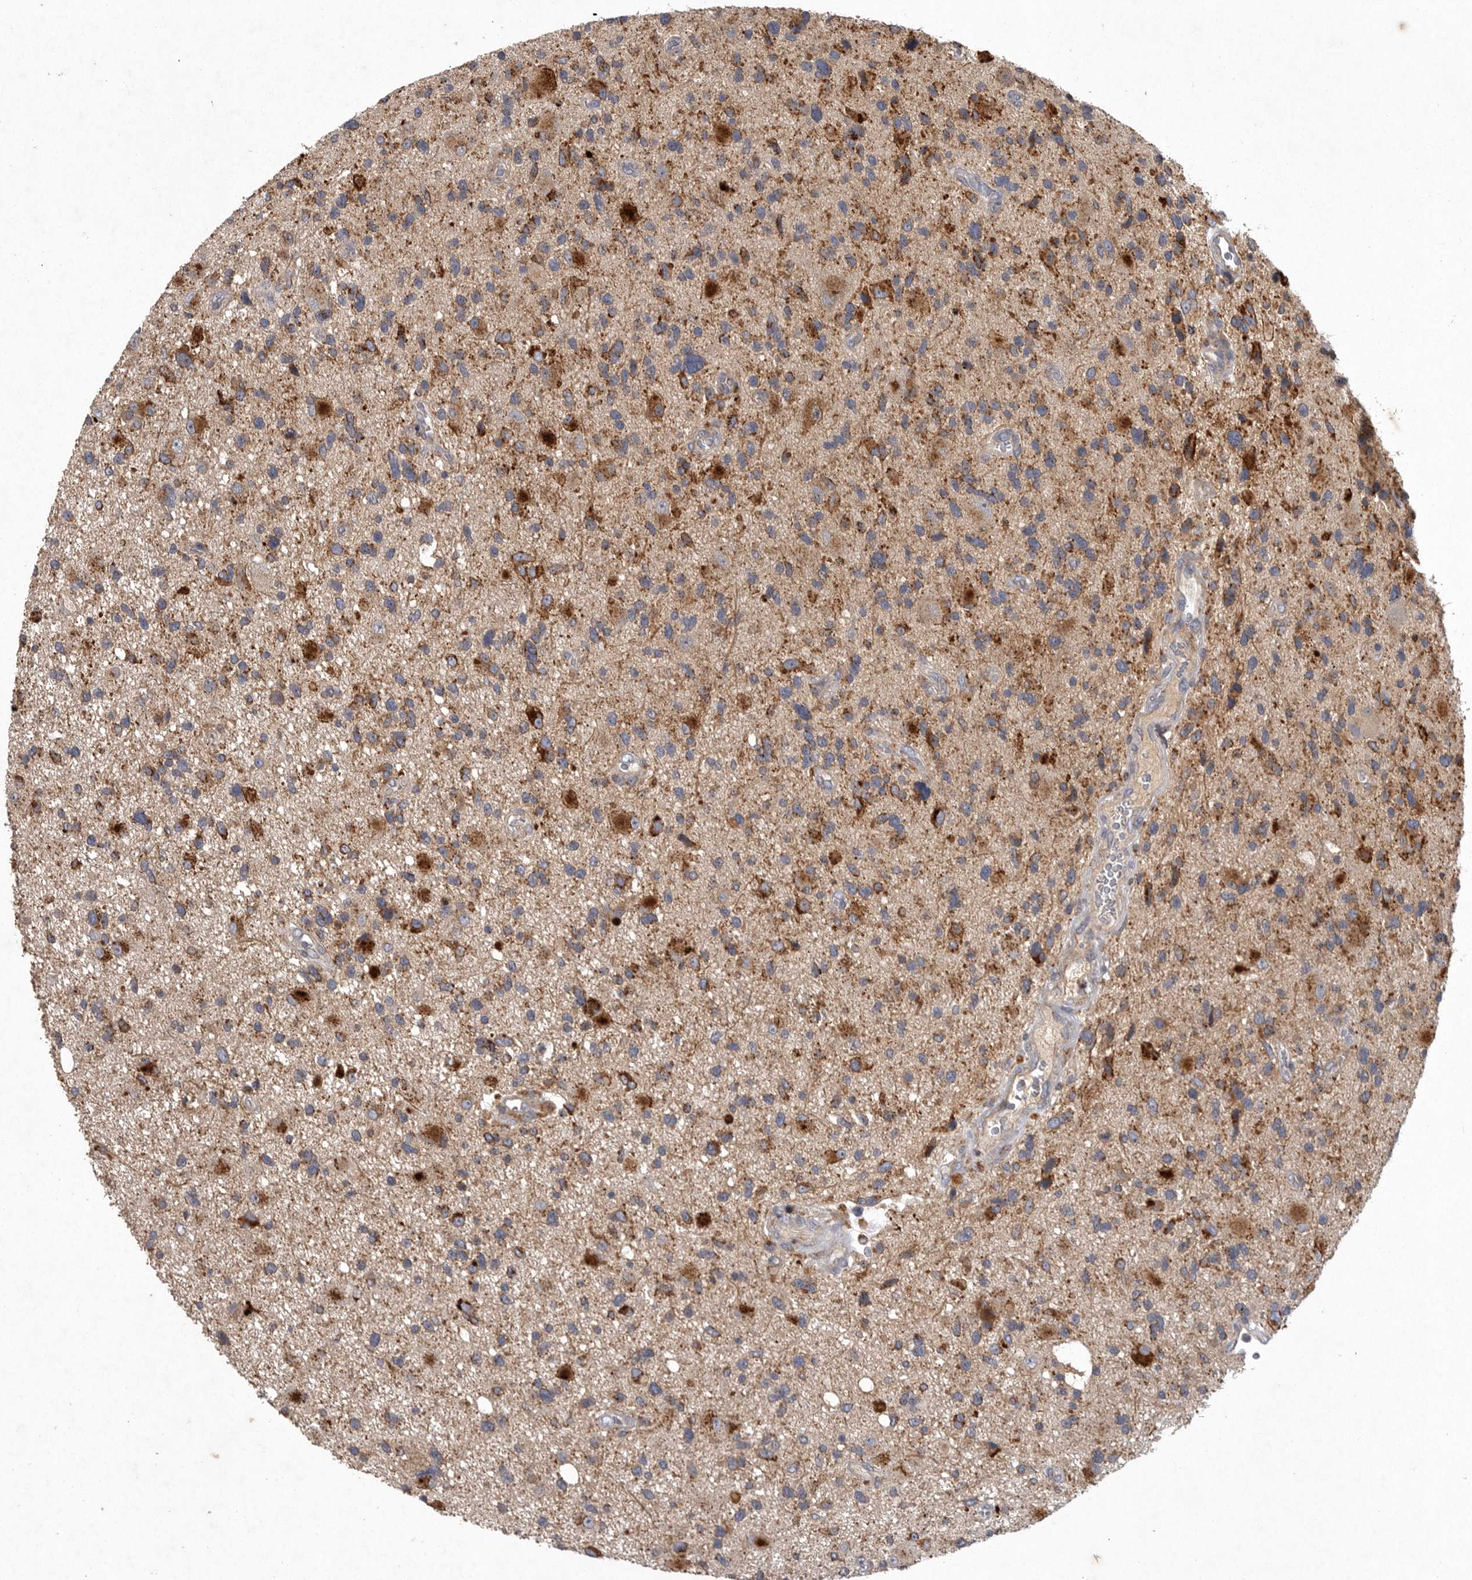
{"staining": {"intensity": "moderate", "quantity": ">75%", "location": "cytoplasmic/membranous"}, "tissue": "glioma", "cell_type": "Tumor cells", "image_type": "cancer", "snomed": [{"axis": "morphology", "description": "Glioma, malignant, High grade"}, {"axis": "topography", "description": "Brain"}], "caption": "The image demonstrates a brown stain indicating the presence of a protein in the cytoplasmic/membranous of tumor cells in high-grade glioma (malignant).", "gene": "LAMTOR3", "patient": {"sex": "male", "age": 33}}